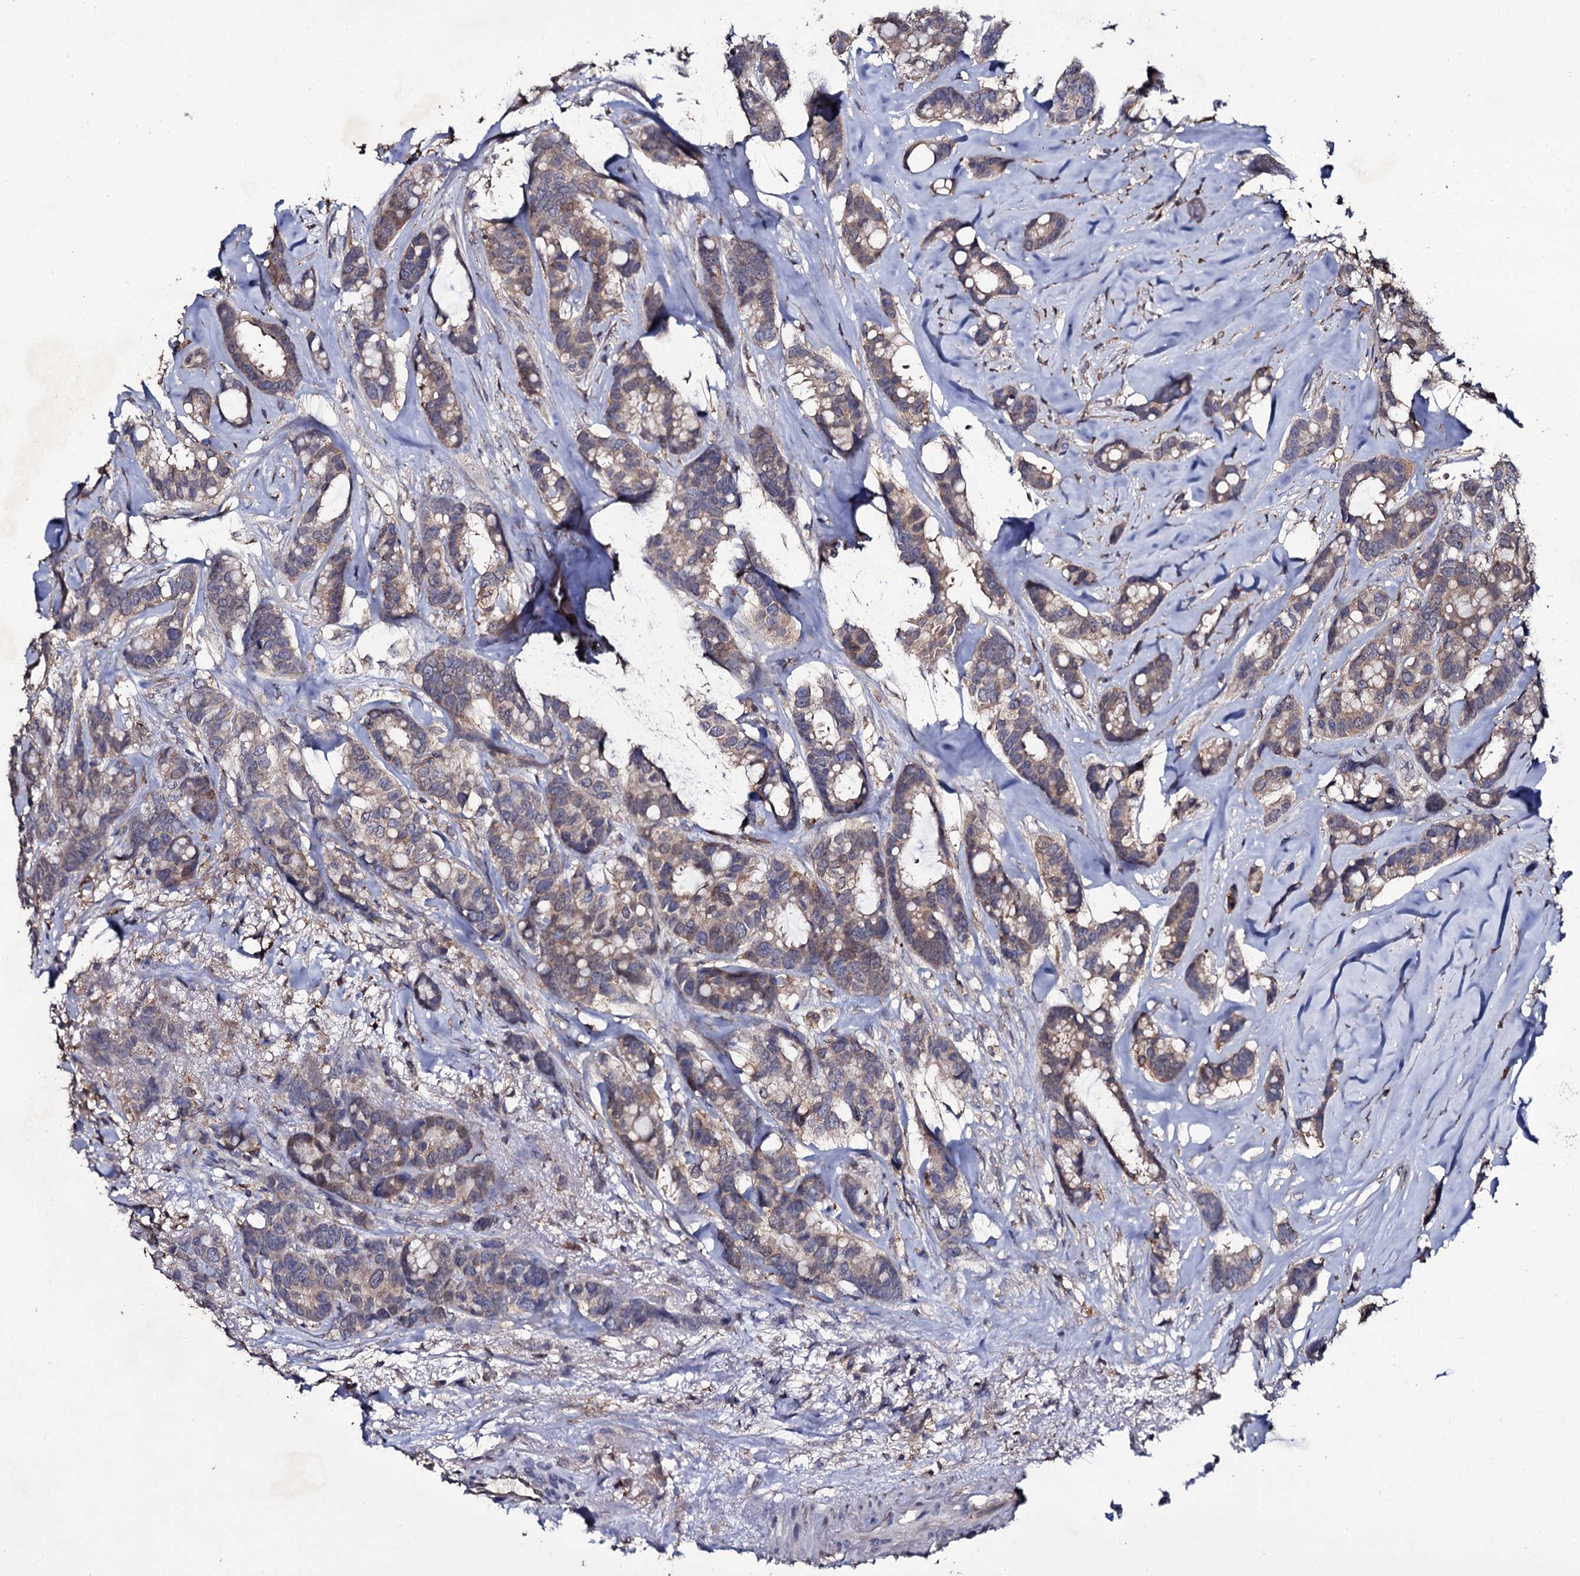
{"staining": {"intensity": "weak", "quantity": ">75%", "location": "cytoplasmic/membranous"}, "tissue": "breast cancer", "cell_type": "Tumor cells", "image_type": "cancer", "snomed": [{"axis": "morphology", "description": "Duct carcinoma"}, {"axis": "topography", "description": "Breast"}], "caption": "IHC of human breast invasive ductal carcinoma exhibits low levels of weak cytoplasmic/membranous positivity in about >75% of tumor cells.", "gene": "CRYL1", "patient": {"sex": "female", "age": 87}}